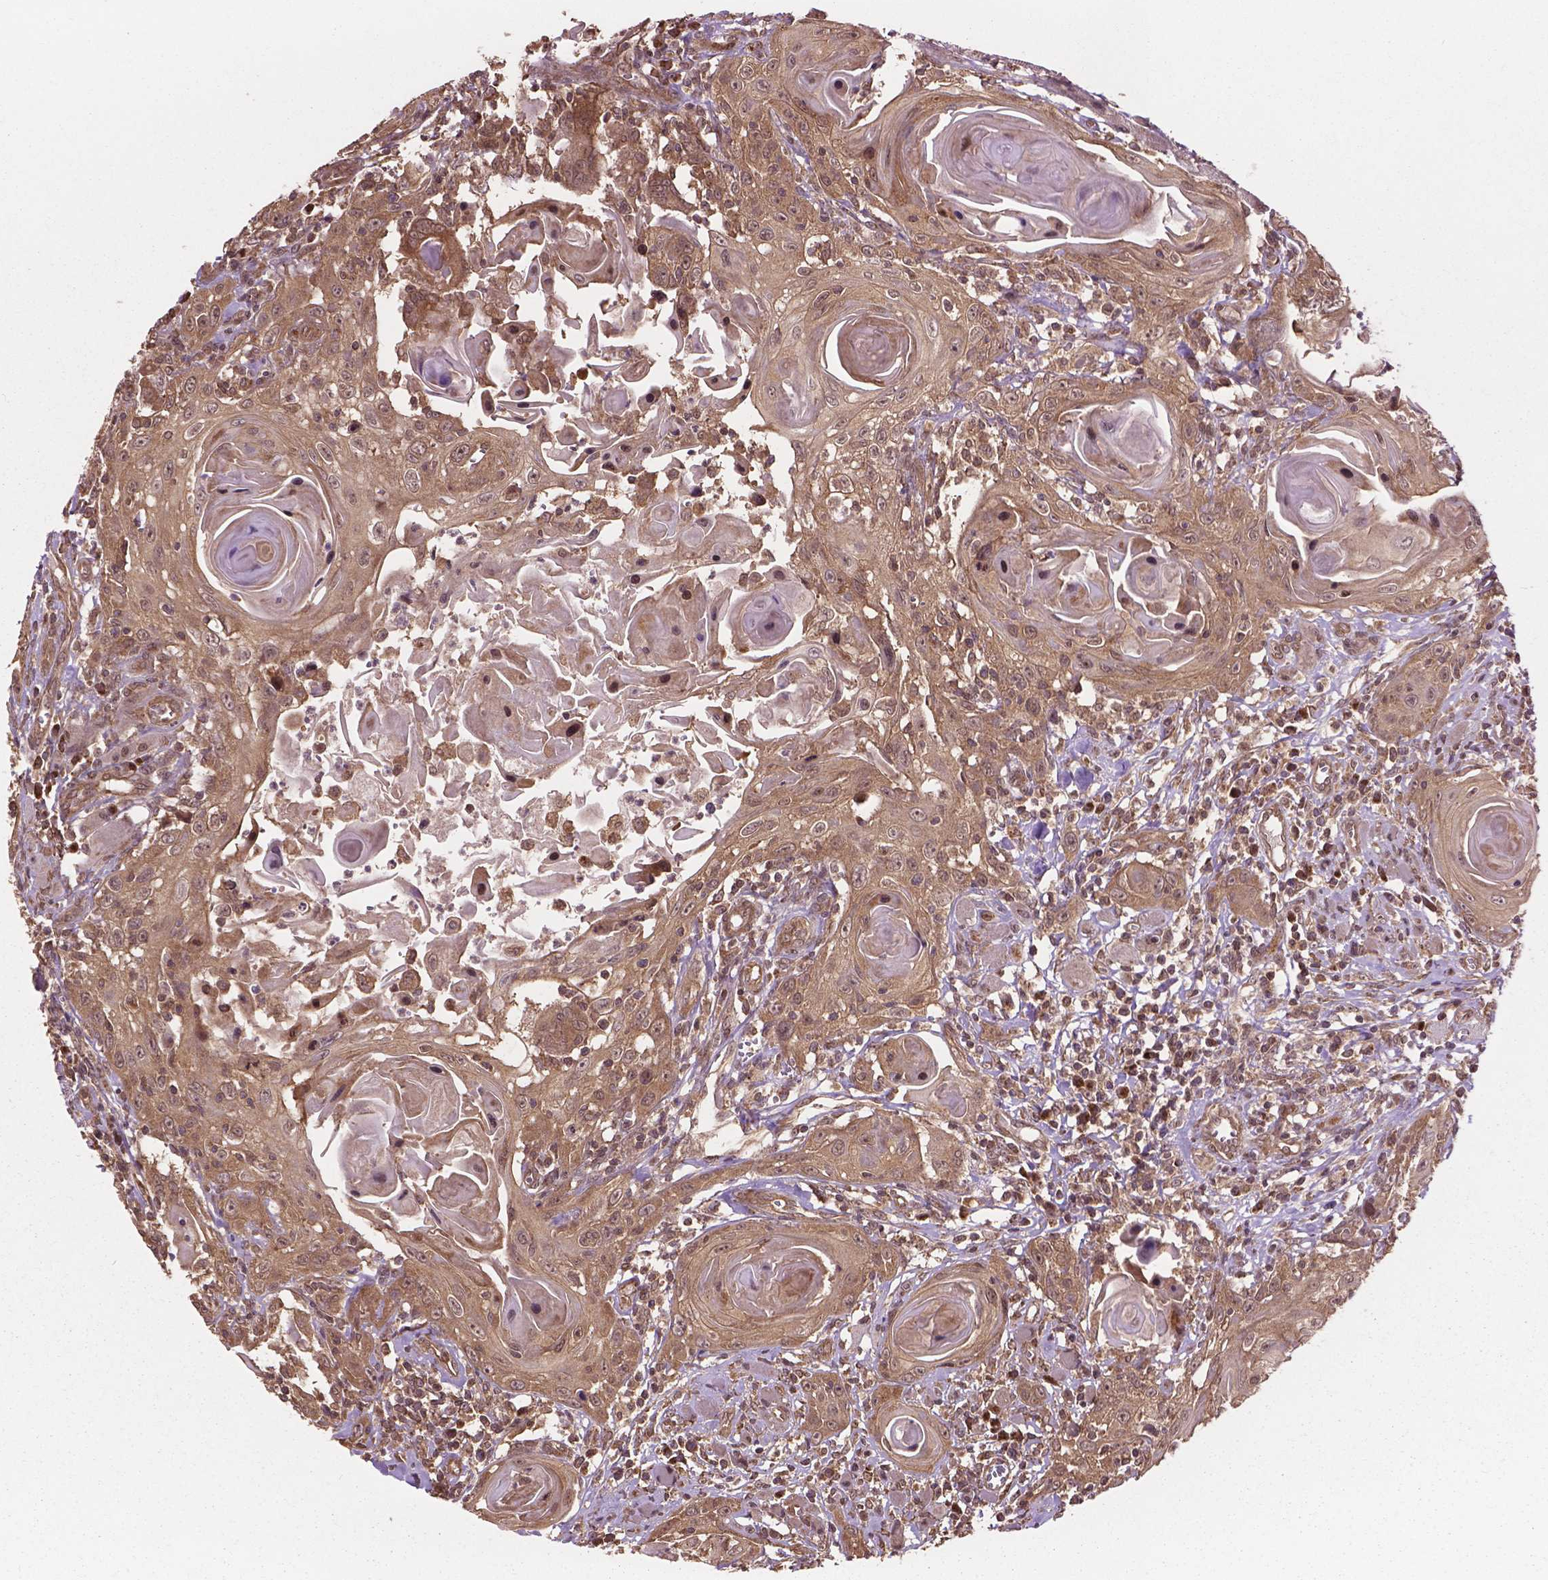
{"staining": {"intensity": "moderate", "quantity": ">75%", "location": "cytoplasmic/membranous"}, "tissue": "head and neck cancer", "cell_type": "Tumor cells", "image_type": "cancer", "snomed": [{"axis": "morphology", "description": "Squamous cell carcinoma, NOS"}, {"axis": "topography", "description": "Head-Neck"}], "caption": "The histopathology image exhibits immunohistochemical staining of squamous cell carcinoma (head and neck). There is moderate cytoplasmic/membranous staining is seen in about >75% of tumor cells. (DAB (3,3'-diaminobenzidine) = brown stain, brightfield microscopy at high magnification).", "gene": "PPP1CB", "patient": {"sex": "female", "age": 80}}